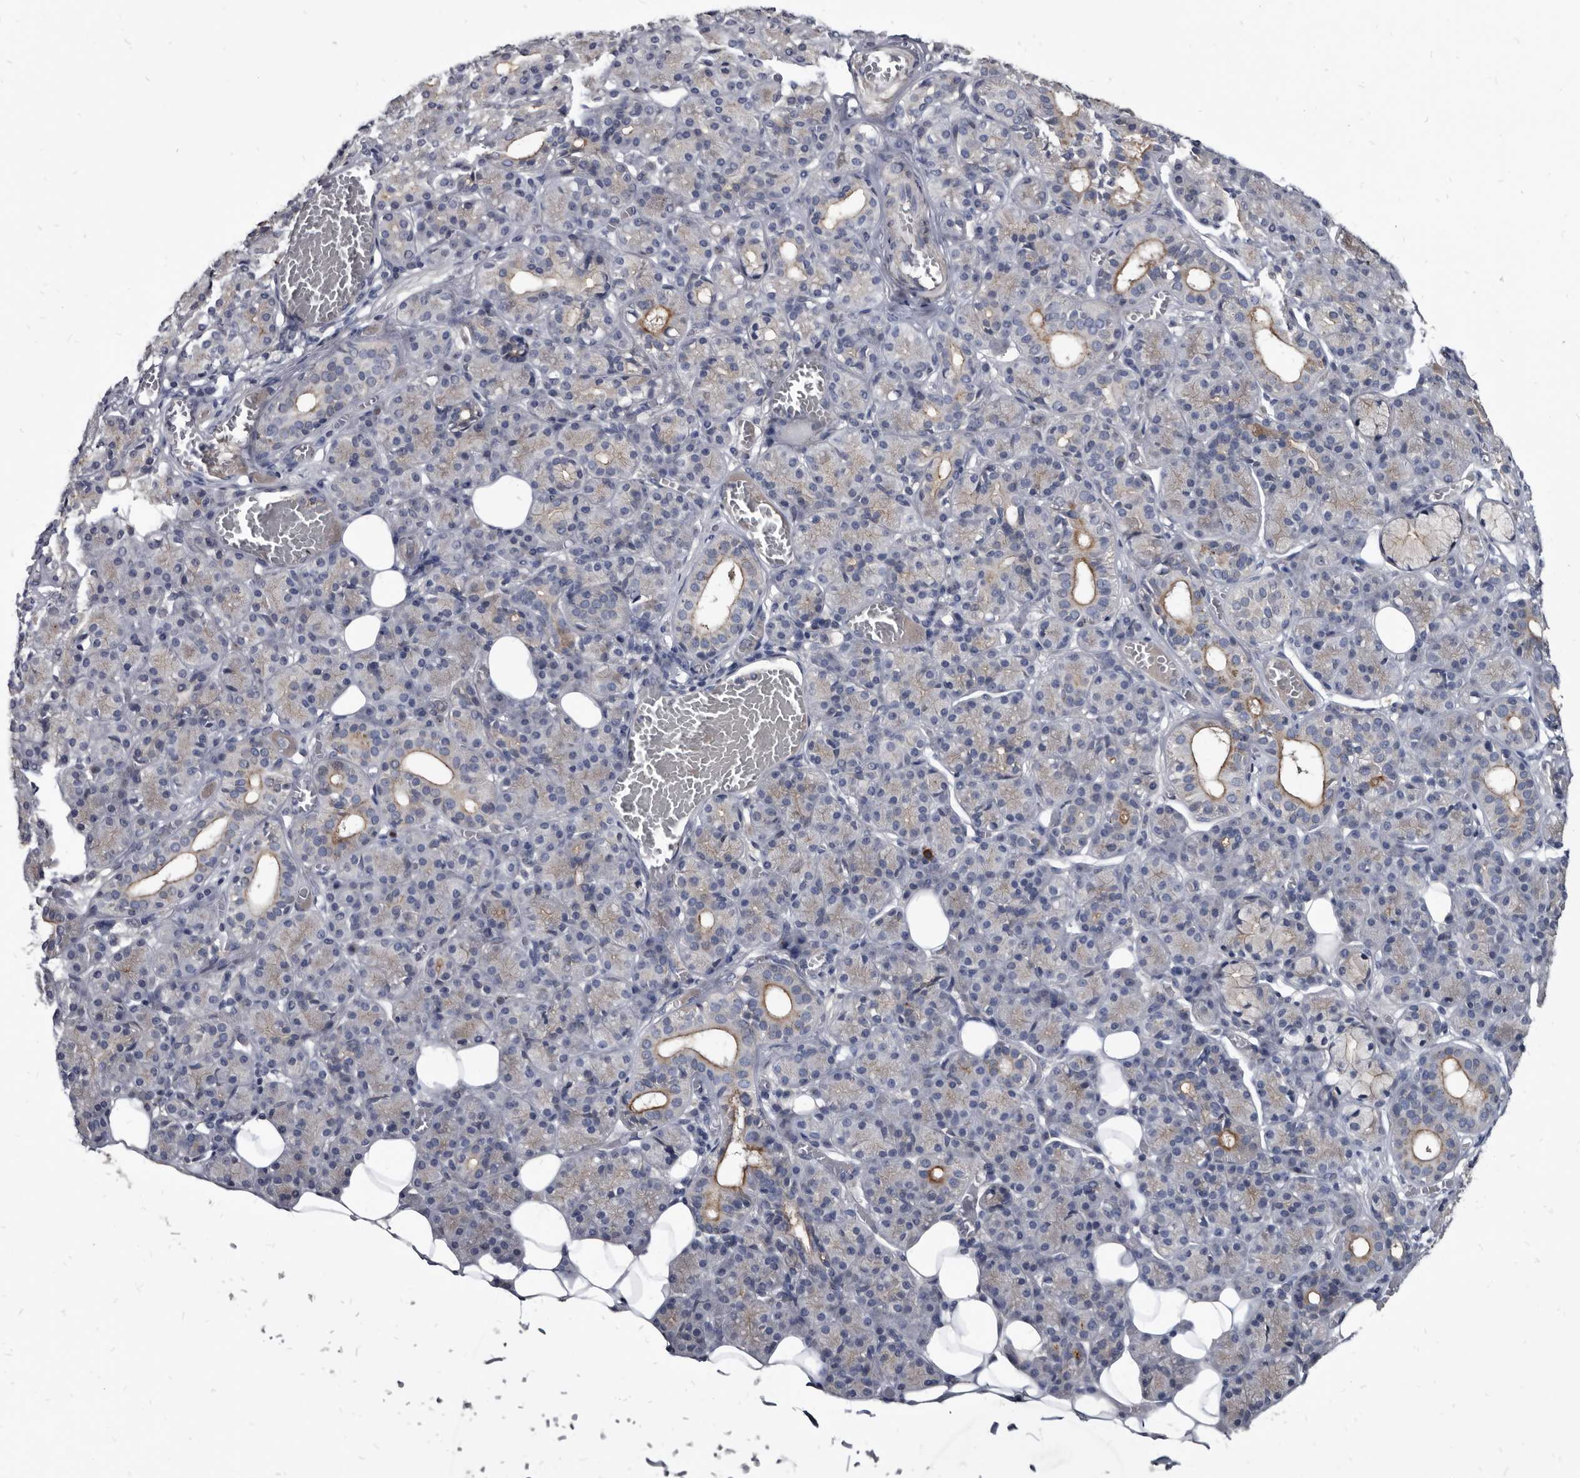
{"staining": {"intensity": "moderate", "quantity": "<25%", "location": "cytoplasmic/membranous"}, "tissue": "salivary gland", "cell_type": "Glandular cells", "image_type": "normal", "snomed": [{"axis": "morphology", "description": "Normal tissue, NOS"}, {"axis": "topography", "description": "Salivary gland"}], "caption": "Salivary gland stained with immunohistochemistry (IHC) exhibits moderate cytoplasmic/membranous expression in about <25% of glandular cells. The staining was performed using DAB (3,3'-diaminobenzidine) to visualize the protein expression in brown, while the nuclei were stained in blue with hematoxylin (Magnification: 20x).", "gene": "PRSS8", "patient": {"sex": "male", "age": 63}}